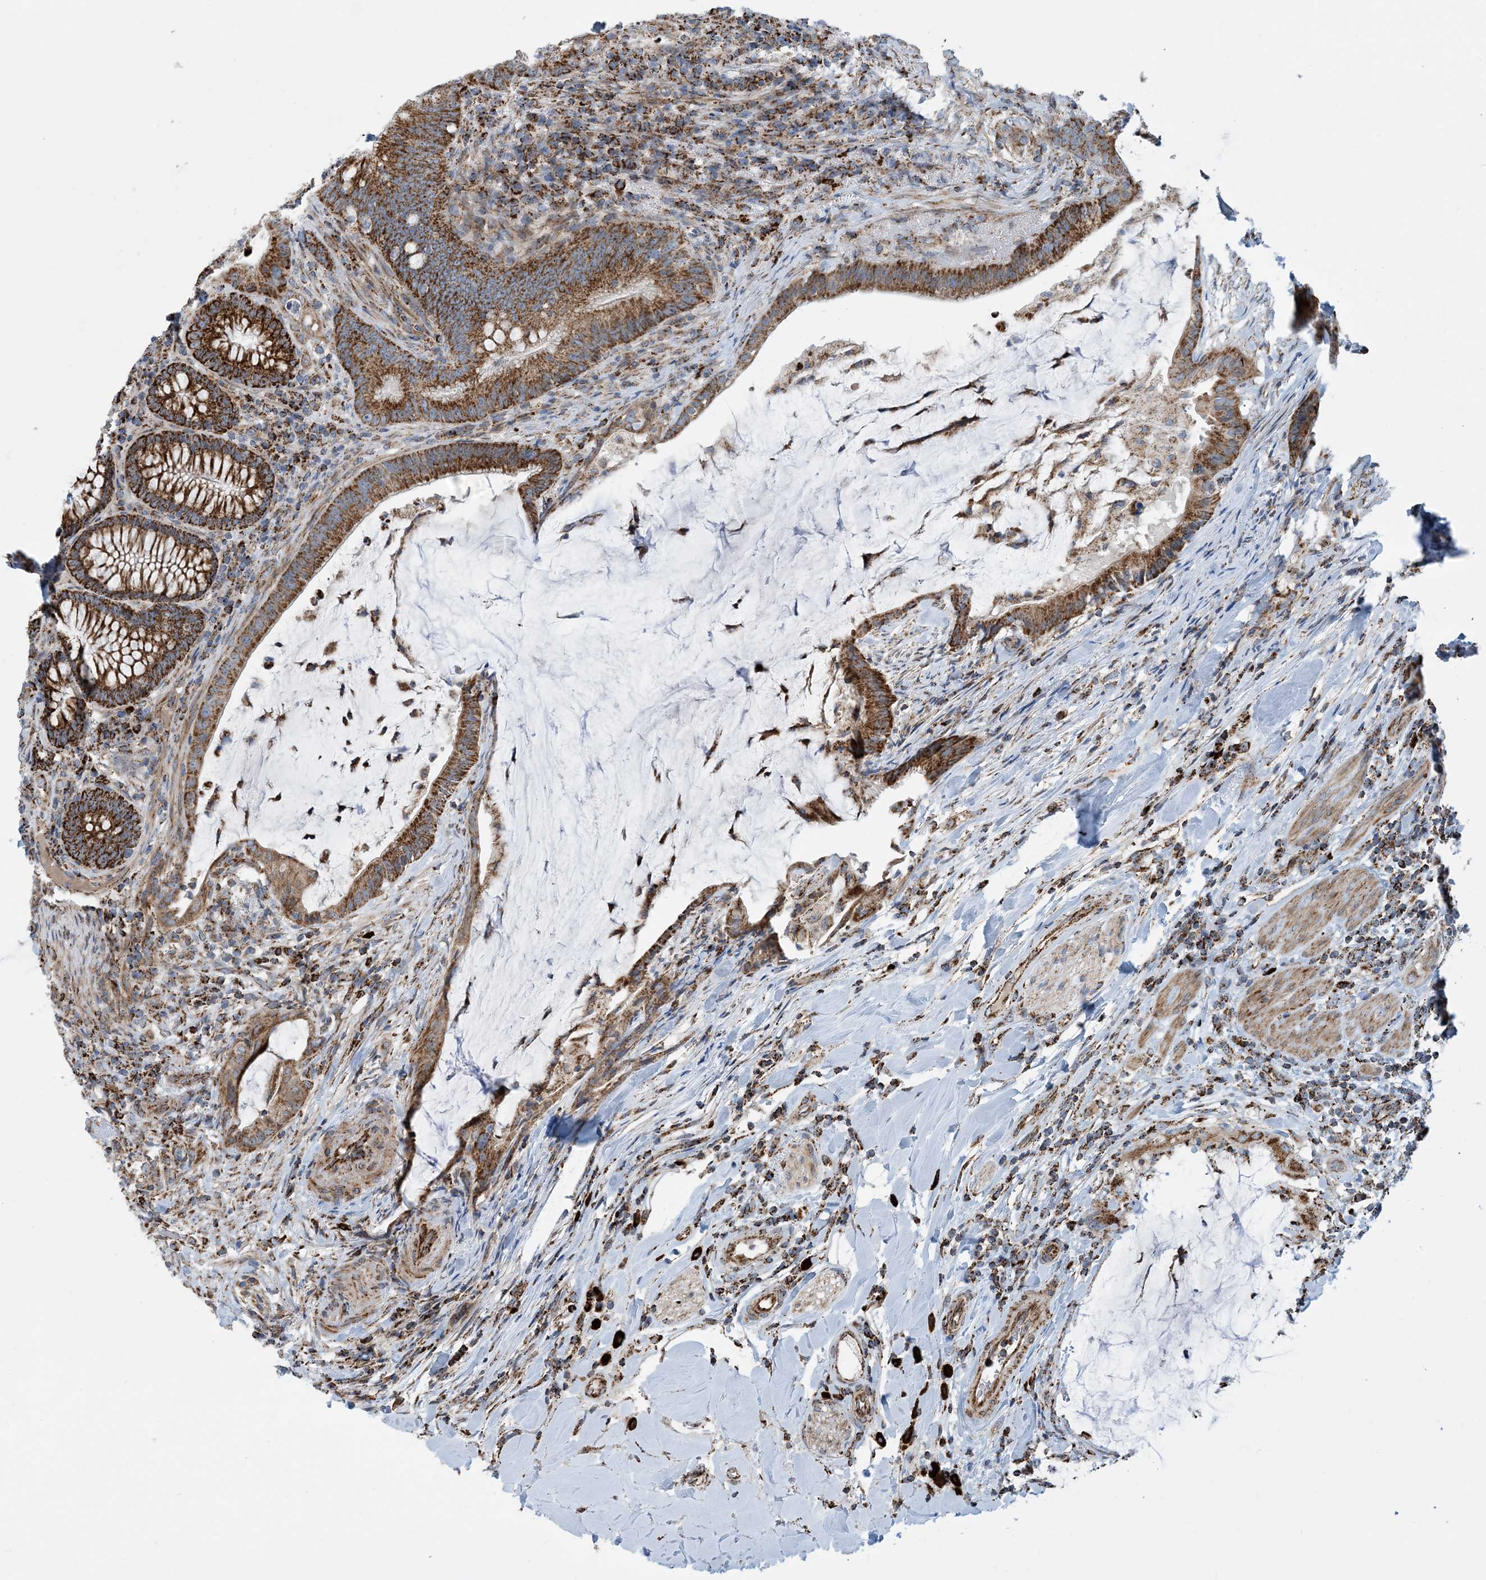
{"staining": {"intensity": "strong", "quantity": ">75%", "location": "cytoplasmic/membranous"}, "tissue": "colorectal cancer", "cell_type": "Tumor cells", "image_type": "cancer", "snomed": [{"axis": "morphology", "description": "Adenocarcinoma, NOS"}, {"axis": "topography", "description": "Colon"}], "caption": "This micrograph reveals colorectal adenocarcinoma stained with IHC to label a protein in brown. The cytoplasmic/membranous of tumor cells show strong positivity for the protein. Nuclei are counter-stained blue.", "gene": "PCDHGA1", "patient": {"sex": "female", "age": 66}}